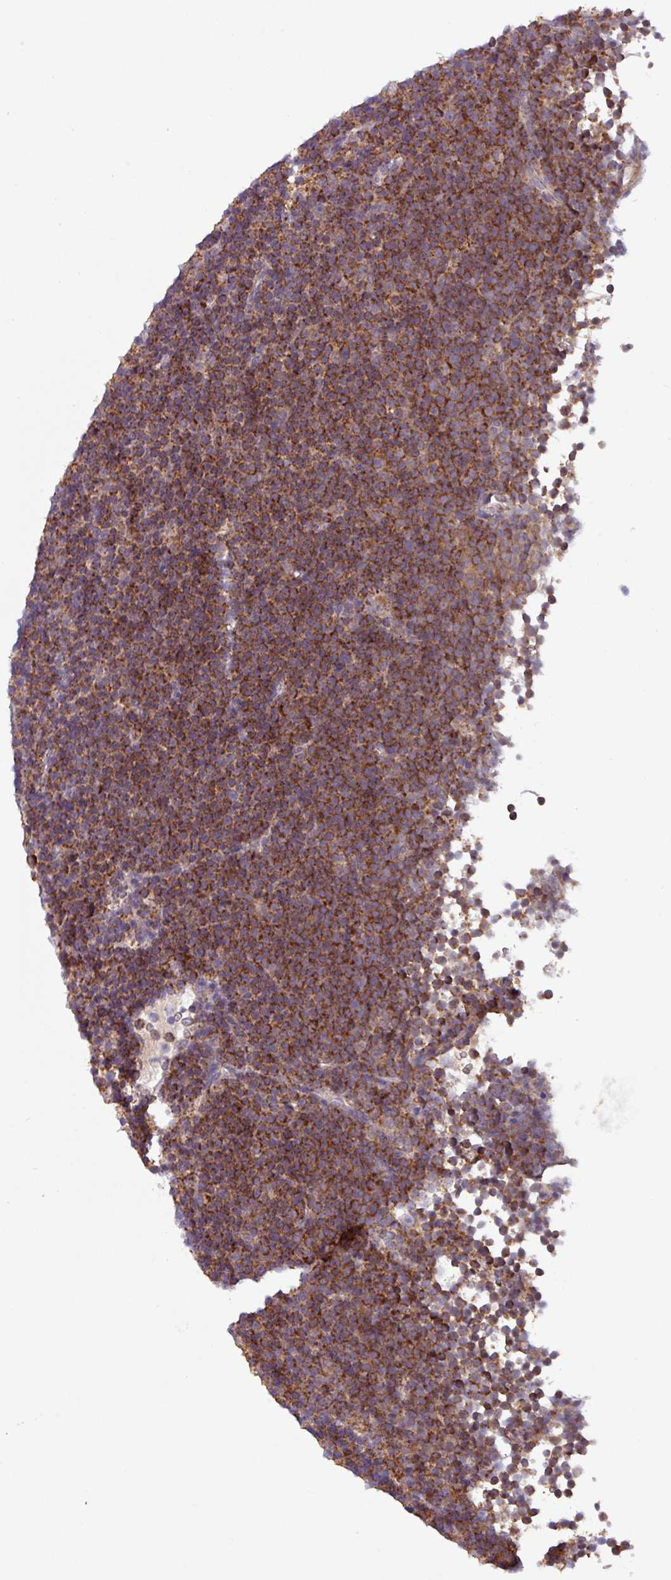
{"staining": {"intensity": "moderate", "quantity": ">75%", "location": "cytoplasmic/membranous"}, "tissue": "lymphoma", "cell_type": "Tumor cells", "image_type": "cancer", "snomed": [{"axis": "morphology", "description": "Malignant lymphoma, non-Hodgkin's type, Low grade"}, {"axis": "topography", "description": "Lymph node"}], "caption": "Immunohistochemistry (DAB (3,3'-diaminobenzidine)) staining of human low-grade malignant lymphoma, non-Hodgkin's type displays moderate cytoplasmic/membranous protein staining in approximately >75% of tumor cells. (Brightfield microscopy of DAB IHC at high magnification).", "gene": "AKIRIN1", "patient": {"sex": "female", "age": 67}}